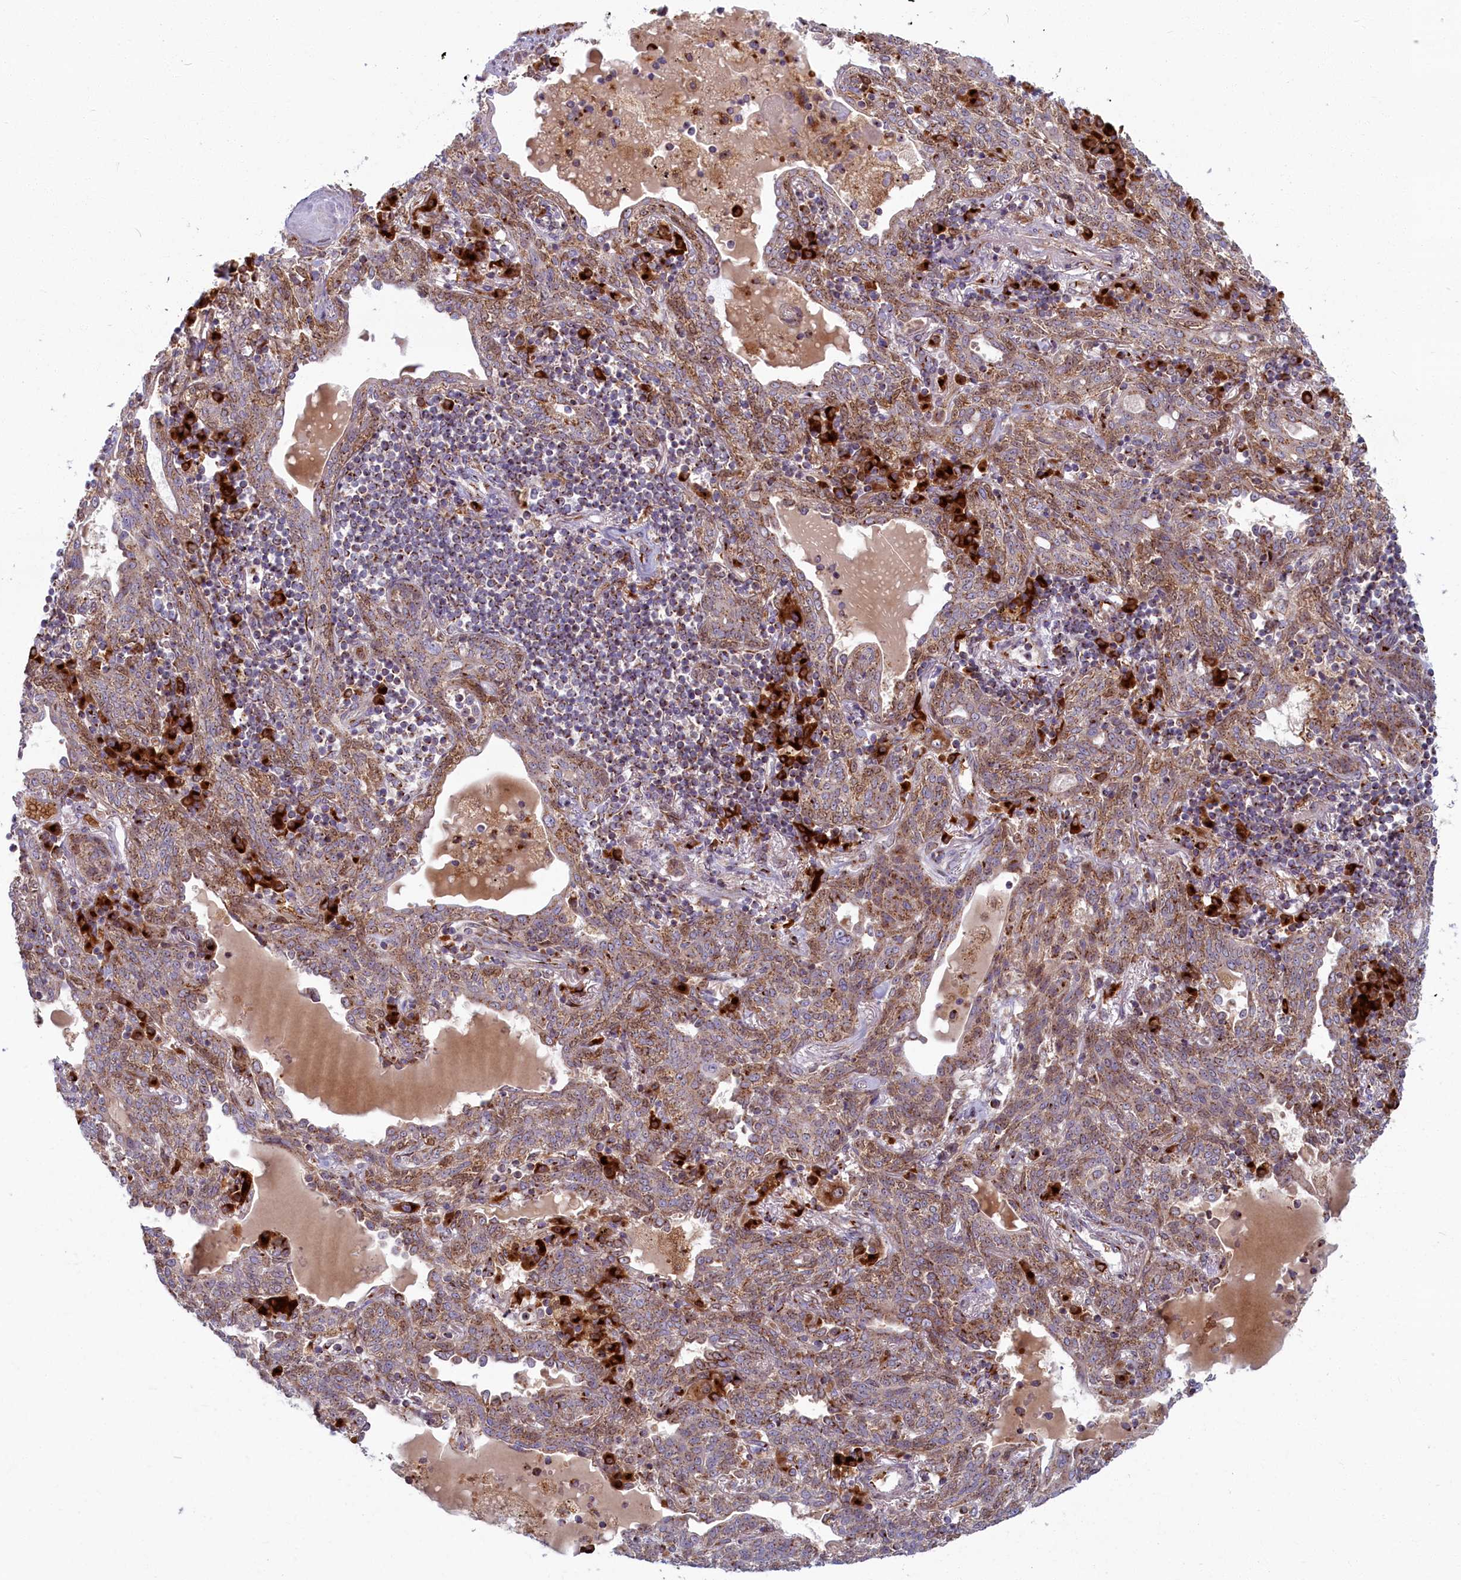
{"staining": {"intensity": "moderate", "quantity": ">75%", "location": "cytoplasmic/membranous"}, "tissue": "lung cancer", "cell_type": "Tumor cells", "image_type": "cancer", "snomed": [{"axis": "morphology", "description": "Squamous cell carcinoma, NOS"}, {"axis": "topography", "description": "Lung"}], "caption": "High-magnification brightfield microscopy of lung squamous cell carcinoma stained with DAB (brown) and counterstained with hematoxylin (blue). tumor cells exhibit moderate cytoplasmic/membranous expression is appreciated in about>75% of cells.", "gene": "BLVRB", "patient": {"sex": "female", "age": 70}}